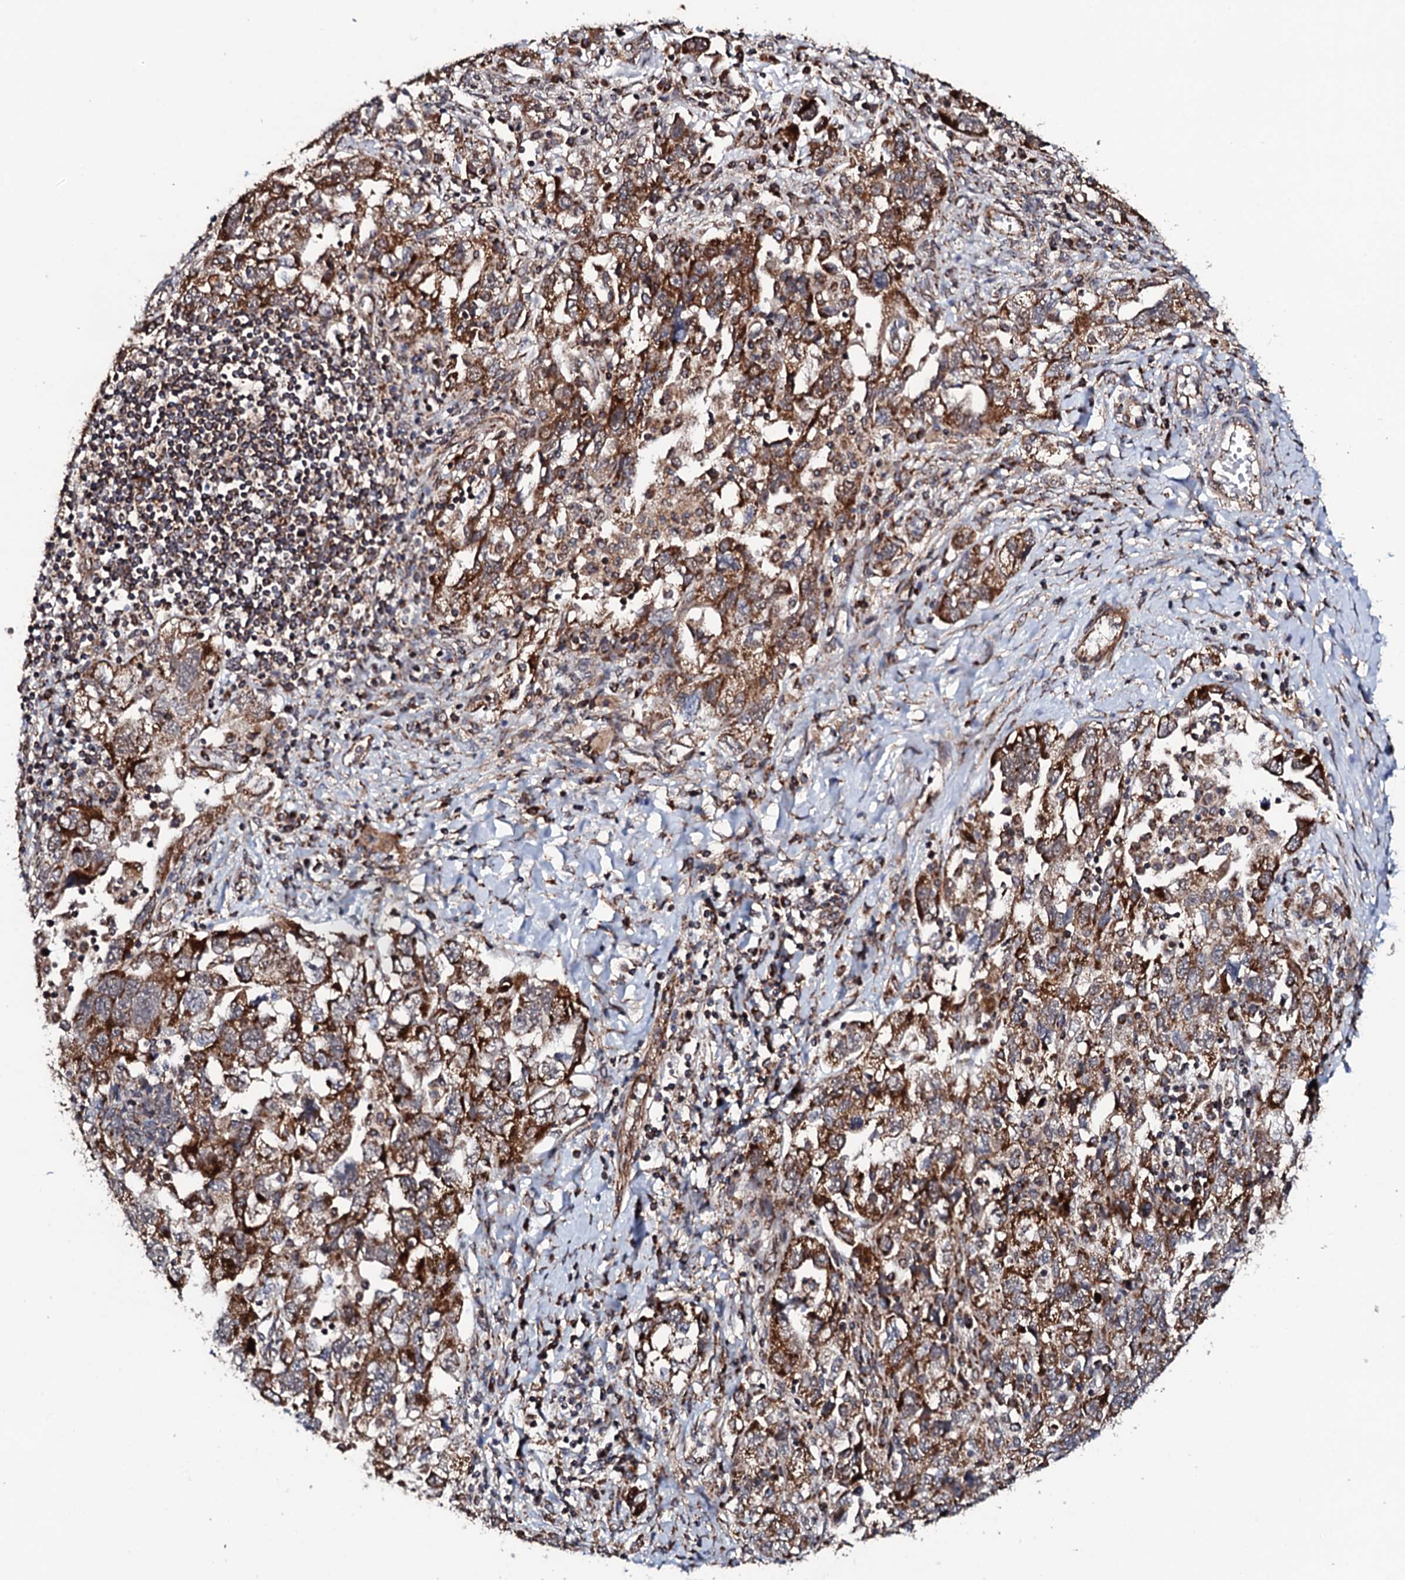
{"staining": {"intensity": "strong", "quantity": ">75%", "location": "cytoplasmic/membranous"}, "tissue": "ovarian cancer", "cell_type": "Tumor cells", "image_type": "cancer", "snomed": [{"axis": "morphology", "description": "Carcinoma, NOS"}, {"axis": "morphology", "description": "Cystadenocarcinoma, serous, NOS"}, {"axis": "topography", "description": "Ovary"}], "caption": "Strong cytoplasmic/membranous protein positivity is seen in approximately >75% of tumor cells in ovarian cancer (serous cystadenocarcinoma).", "gene": "MTIF3", "patient": {"sex": "female", "age": 69}}